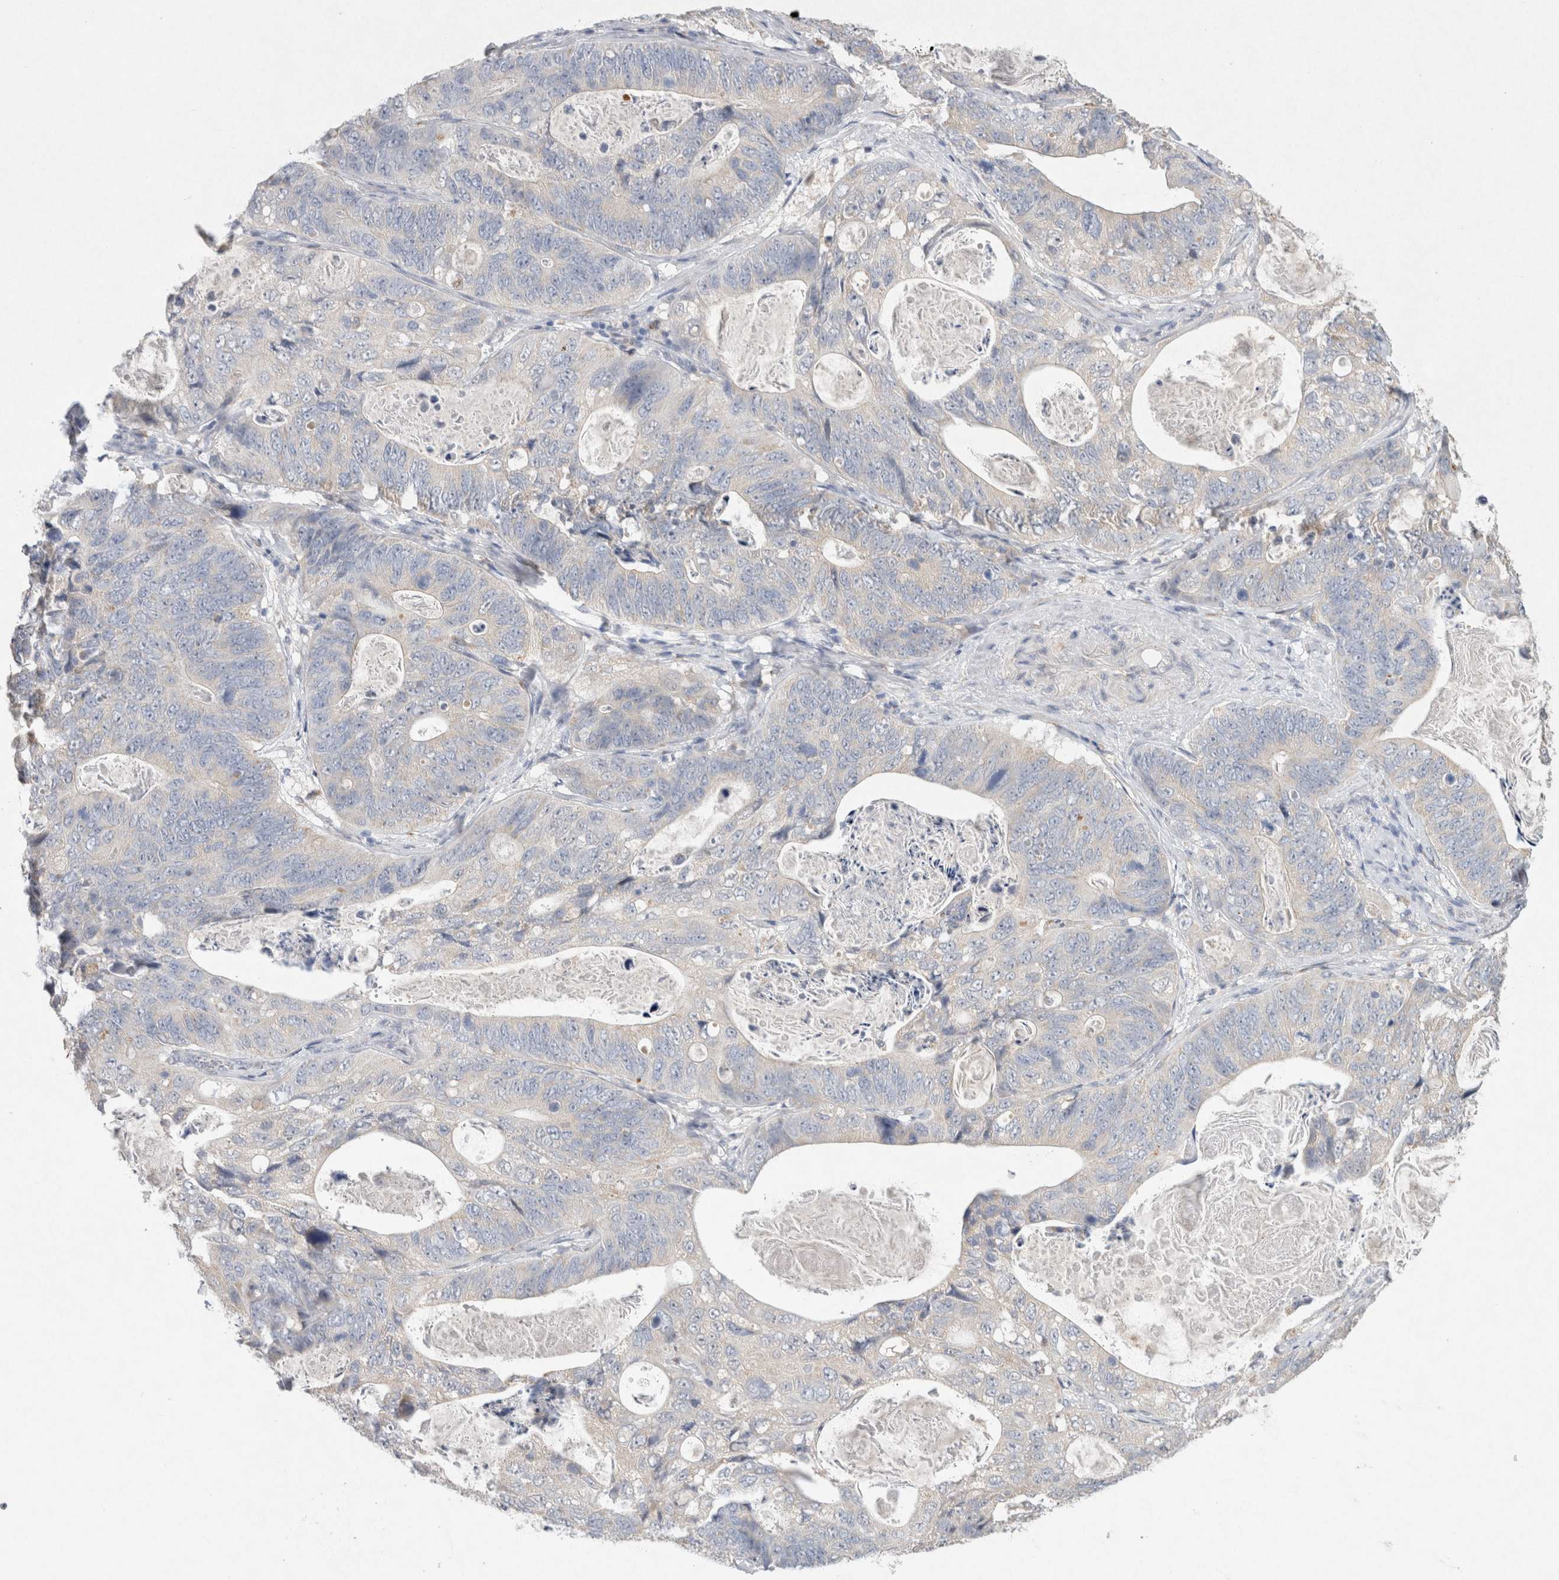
{"staining": {"intensity": "negative", "quantity": "none", "location": "none"}, "tissue": "stomach cancer", "cell_type": "Tumor cells", "image_type": "cancer", "snomed": [{"axis": "morphology", "description": "Normal tissue, NOS"}, {"axis": "morphology", "description": "Adenocarcinoma, NOS"}, {"axis": "topography", "description": "Stomach"}], "caption": "This is an IHC photomicrograph of stomach cancer (adenocarcinoma). There is no positivity in tumor cells.", "gene": "RAB14", "patient": {"sex": "female", "age": 89}}